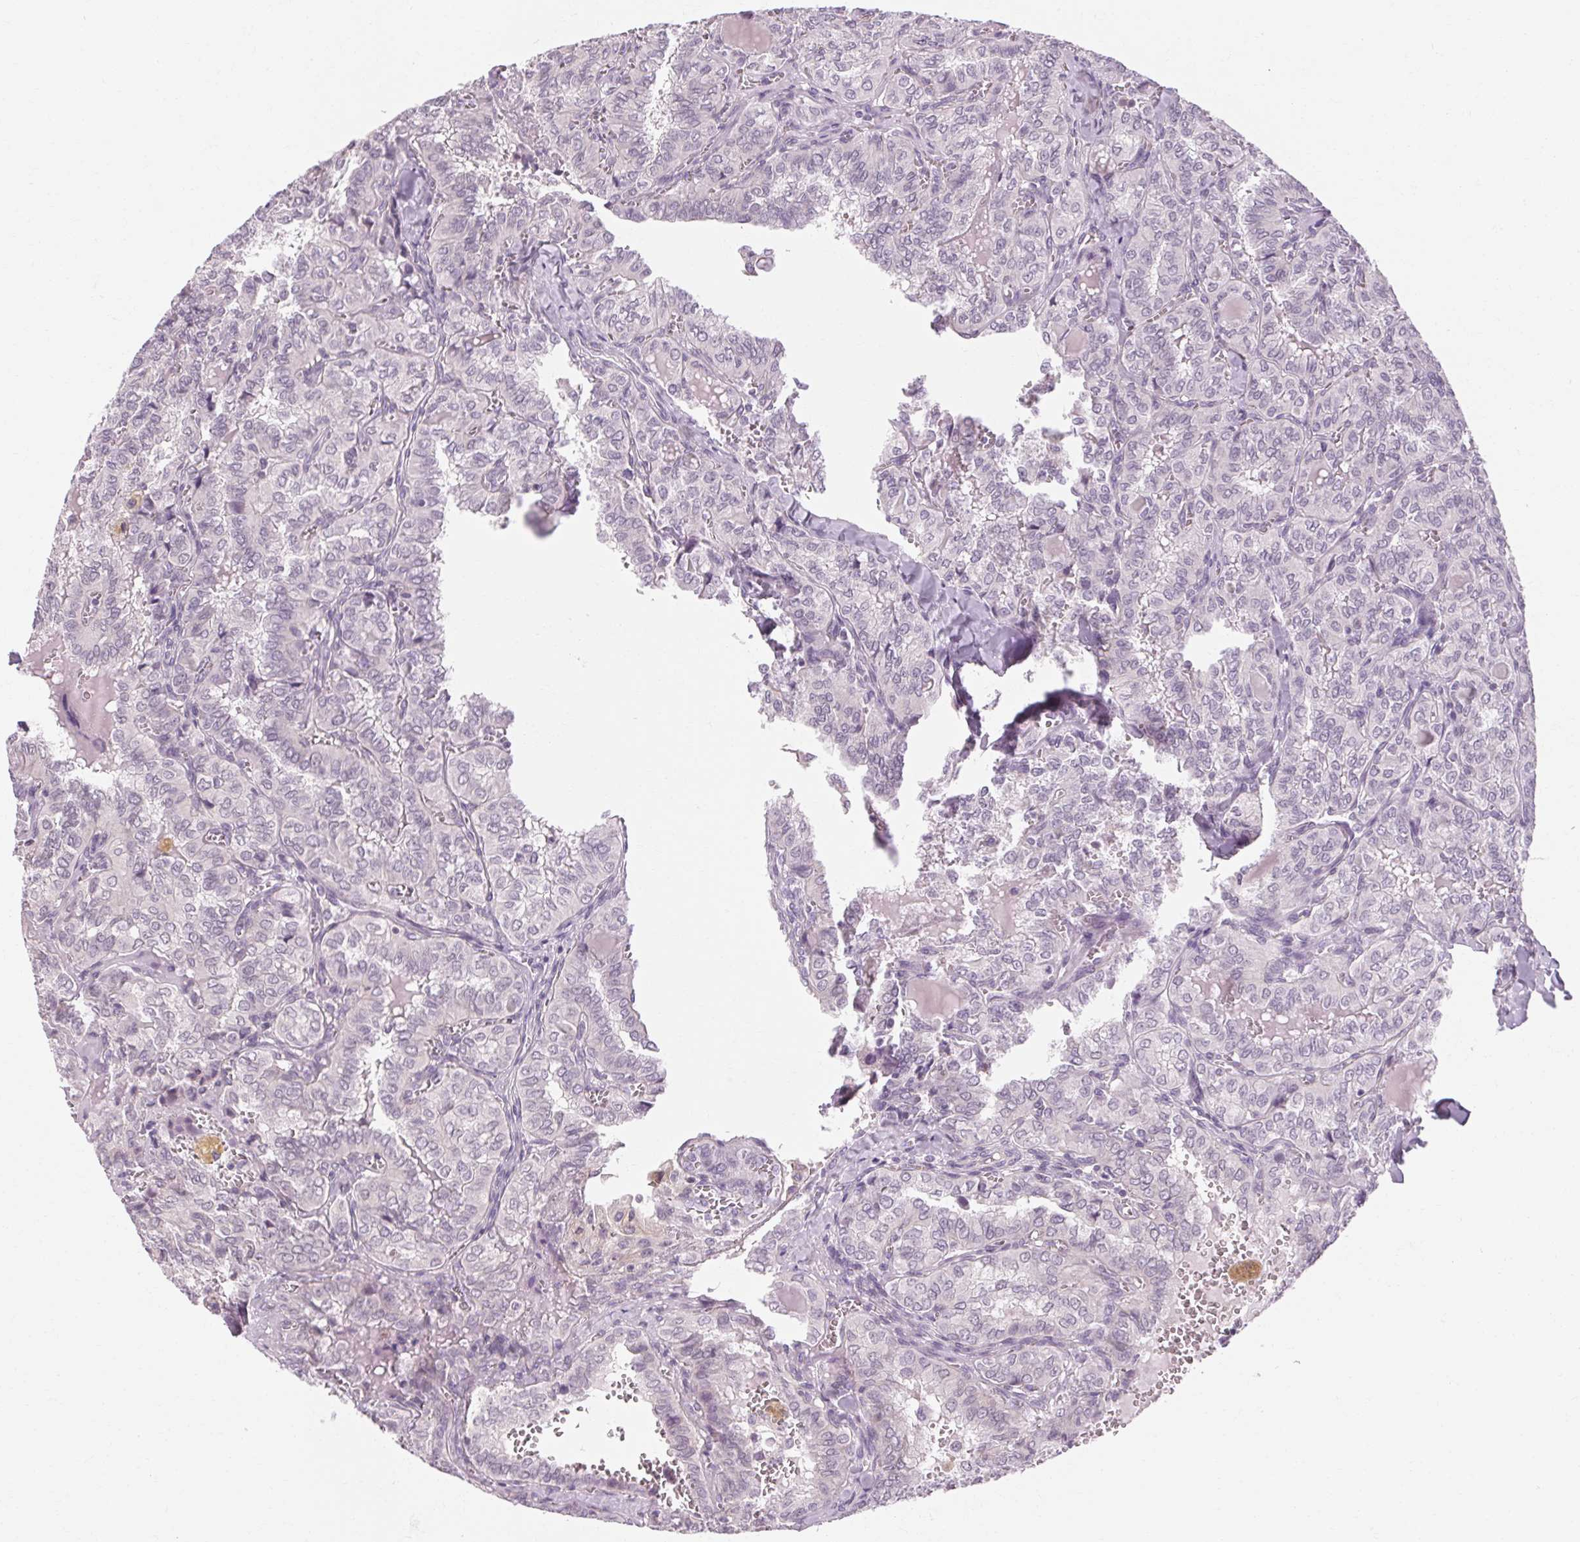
{"staining": {"intensity": "negative", "quantity": "none", "location": "none"}, "tissue": "thyroid cancer", "cell_type": "Tumor cells", "image_type": "cancer", "snomed": [{"axis": "morphology", "description": "Papillary adenocarcinoma, NOS"}, {"axis": "topography", "description": "Thyroid gland"}], "caption": "High power microscopy histopathology image of an immunohistochemistry (IHC) micrograph of thyroid cancer (papillary adenocarcinoma), revealing no significant expression in tumor cells. (DAB (3,3'-diaminobenzidine) immunohistochemistry visualized using brightfield microscopy, high magnification).", "gene": "KLHL40", "patient": {"sex": "female", "age": 41}}